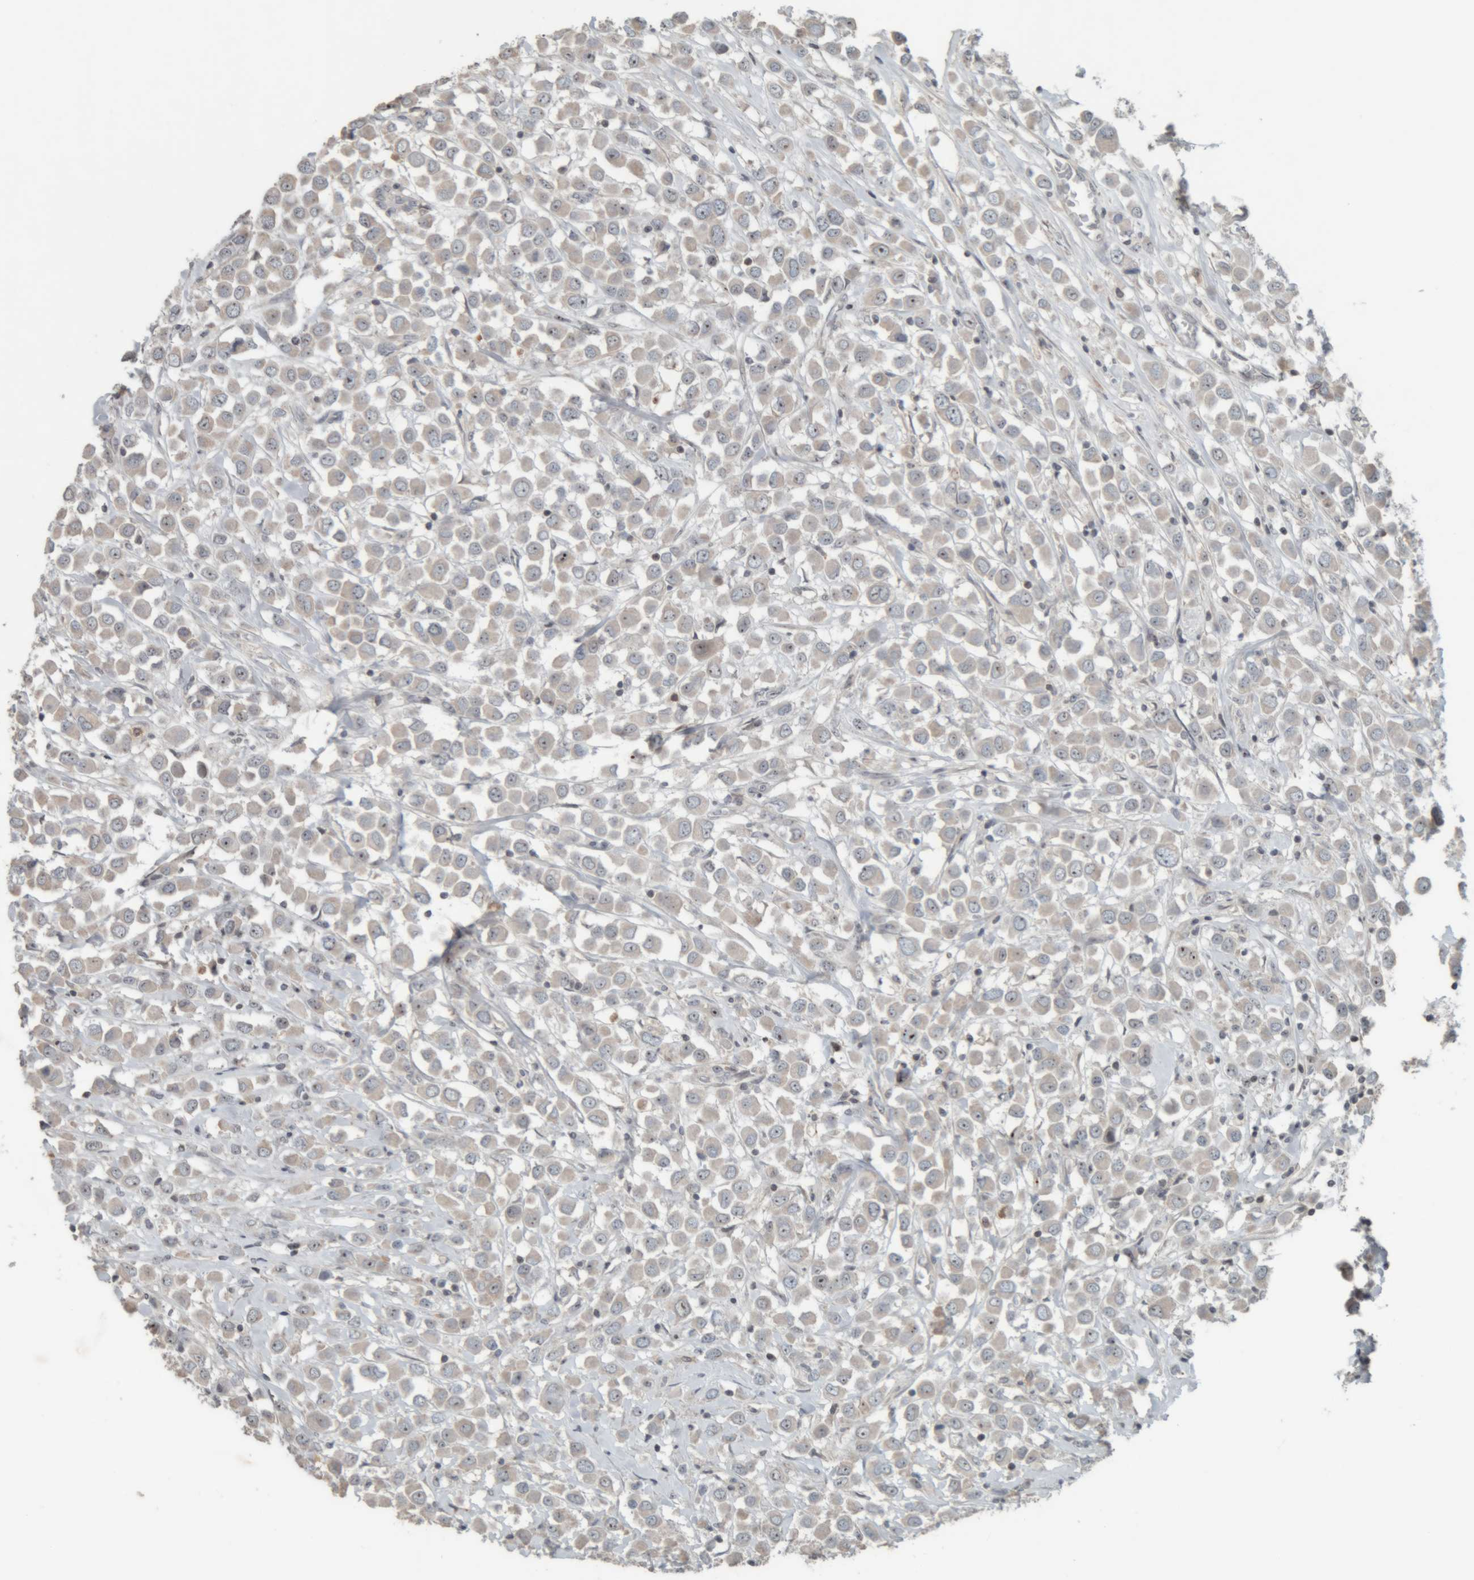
{"staining": {"intensity": "negative", "quantity": "none", "location": "none"}, "tissue": "breast cancer", "cell_type": "Tumor cells", "image_type": "cancer", "snomed": [{"axis": "morphology", "description": "Duct carcinoma"}, {"axis": "topography", "description": "Breast"}], "caption": "Protein analysis of breast cancer (intraductal carcinoma) exhibits no significant expression in tumor cells. (DAB IHC visualized using brightfield microscopy, high magnification).", "gene": "RPF1", "patient": {"sex": "female", "age": 61}}